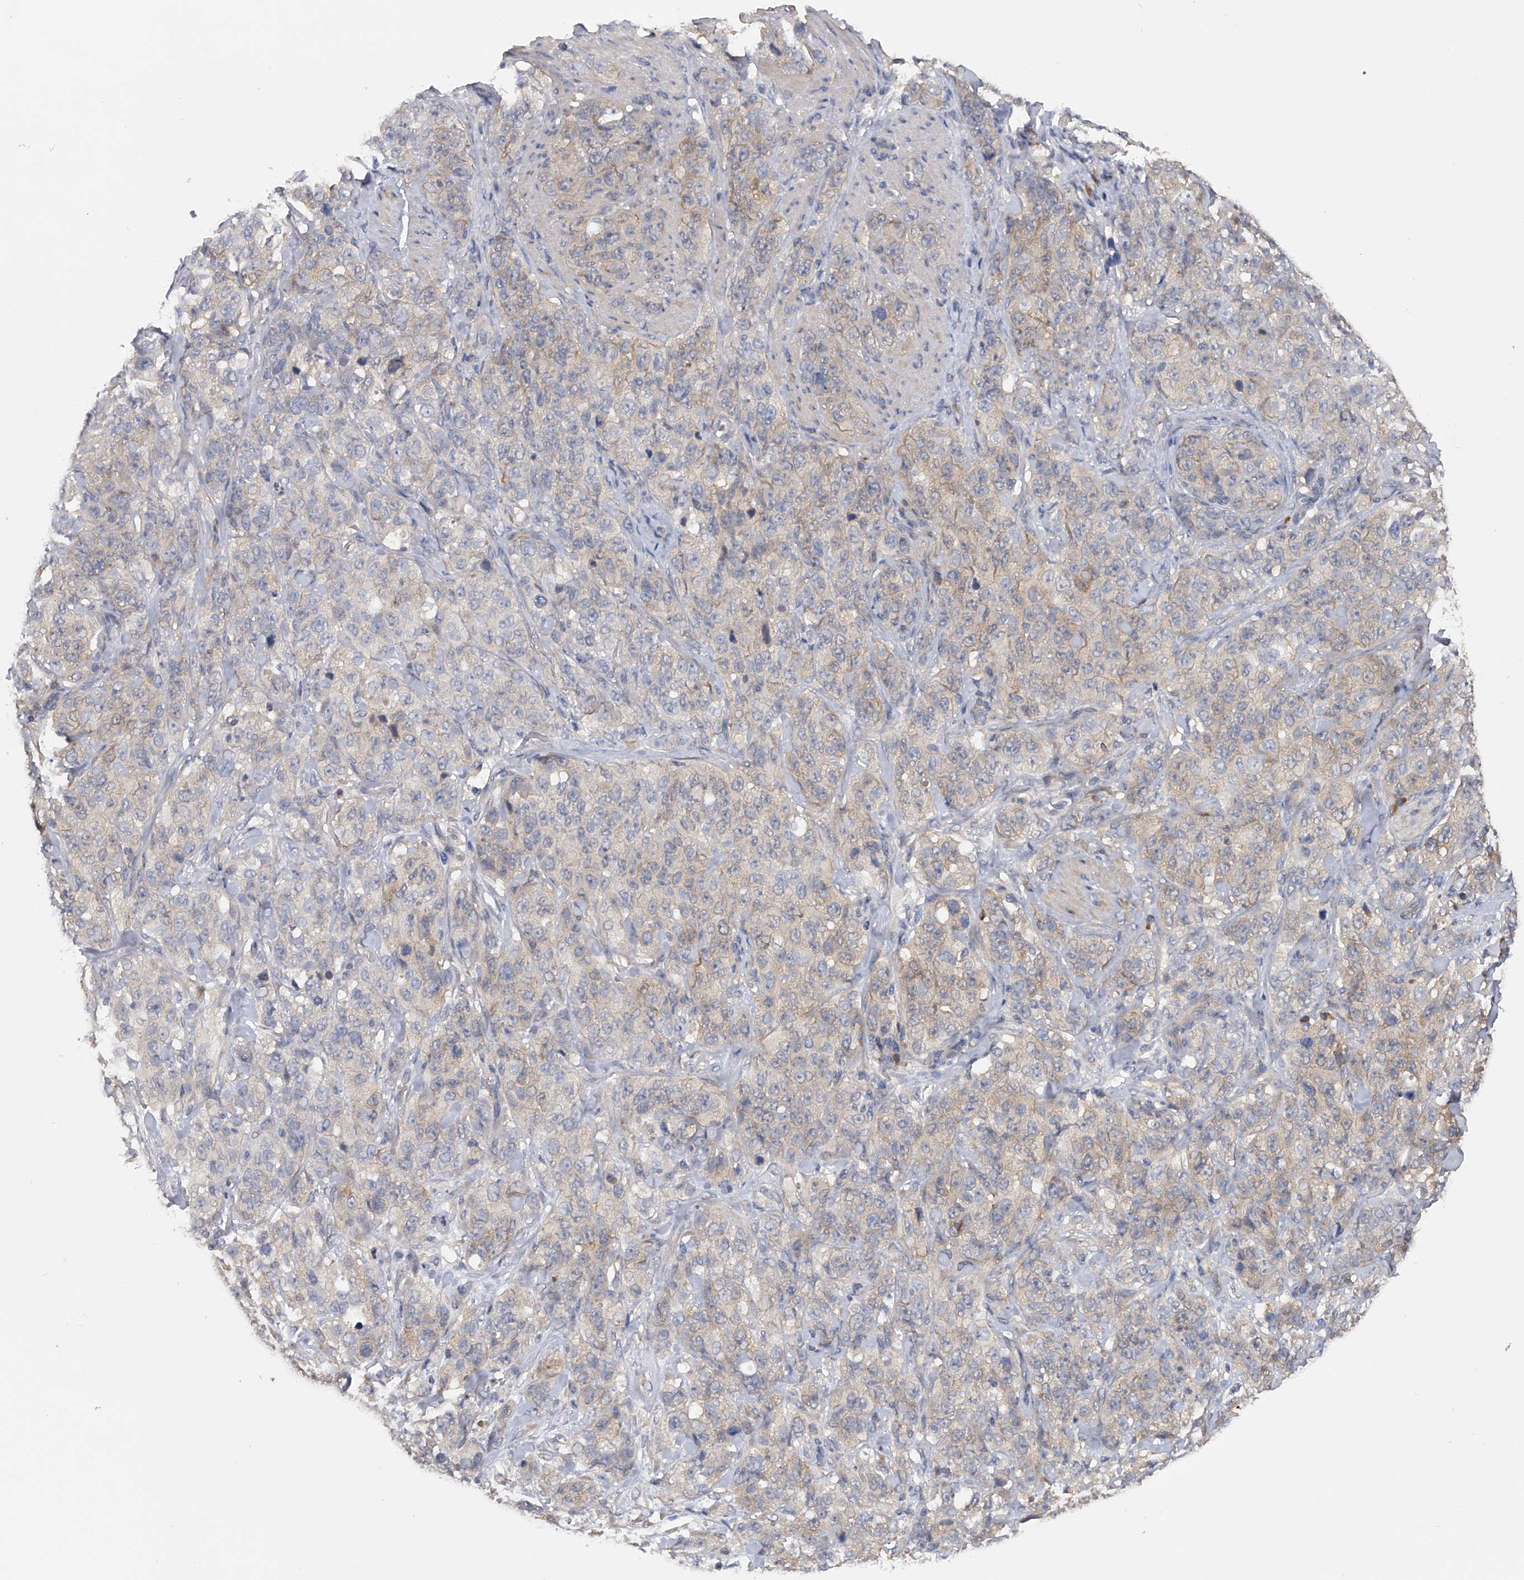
{"staining": {"intensity": "negative", "quantity": "none", "location": "none"}, "tissue": "stomach cancer", "cell_type": "Tumor cells", "image_type": "cancer", "snomed": [{"axis": "morphology", "description": "Adenocarcinoma, NOS"}, {"axis": "topography", "description": "Stomach"}], "caption": "Tumor cells are negative for brown protein staining in adenocarcinoma (stomach). (Brightfield microscopy of DAB (3,3'-diaminobenzidine) immunohistochemistry at high magnification).", "gene": "CFAP298", "patient": {"sex": "male", "age": 48}}